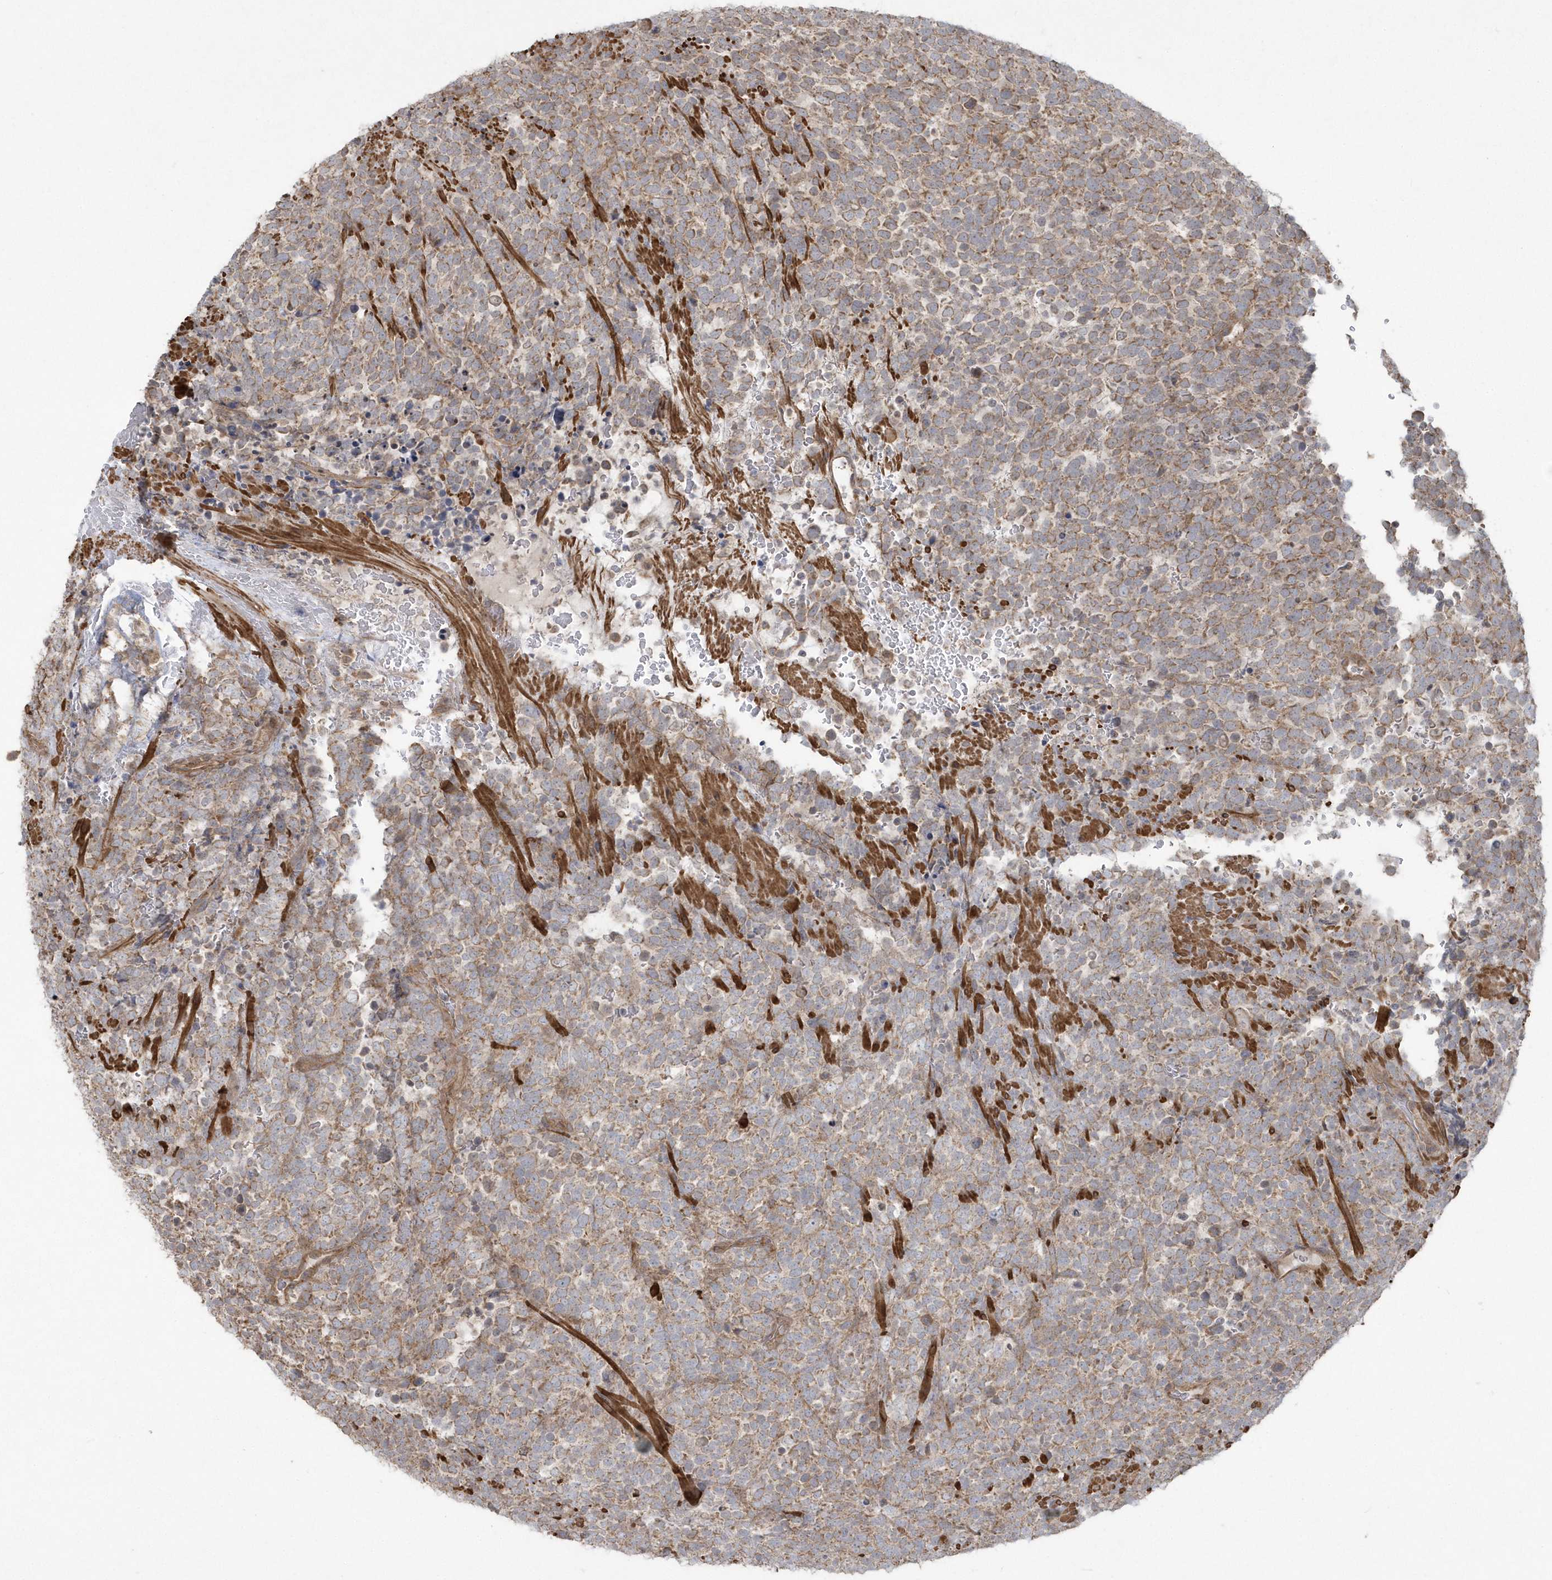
{"staining": {"intensity": "moderate", "quantity": ">75%", "location": "cytoplasmic/membranous"}, "tissue": "urothelial cancer", "cell_type": "Tumor cells", "image_type": "cancer", "snomed": [{"axis": "morphology", "description": "Urothelial carcinoma, High grade"}, {"axis": "topography", "description": "Urinary bladder"}], "caption": "Protein staining displays moderate cytoplasmic/membranous expression in about >75% of tumor cells in urothelial cancer.", "gene": "ARMC8", "patient": {"sex": "female", "age": 82}}